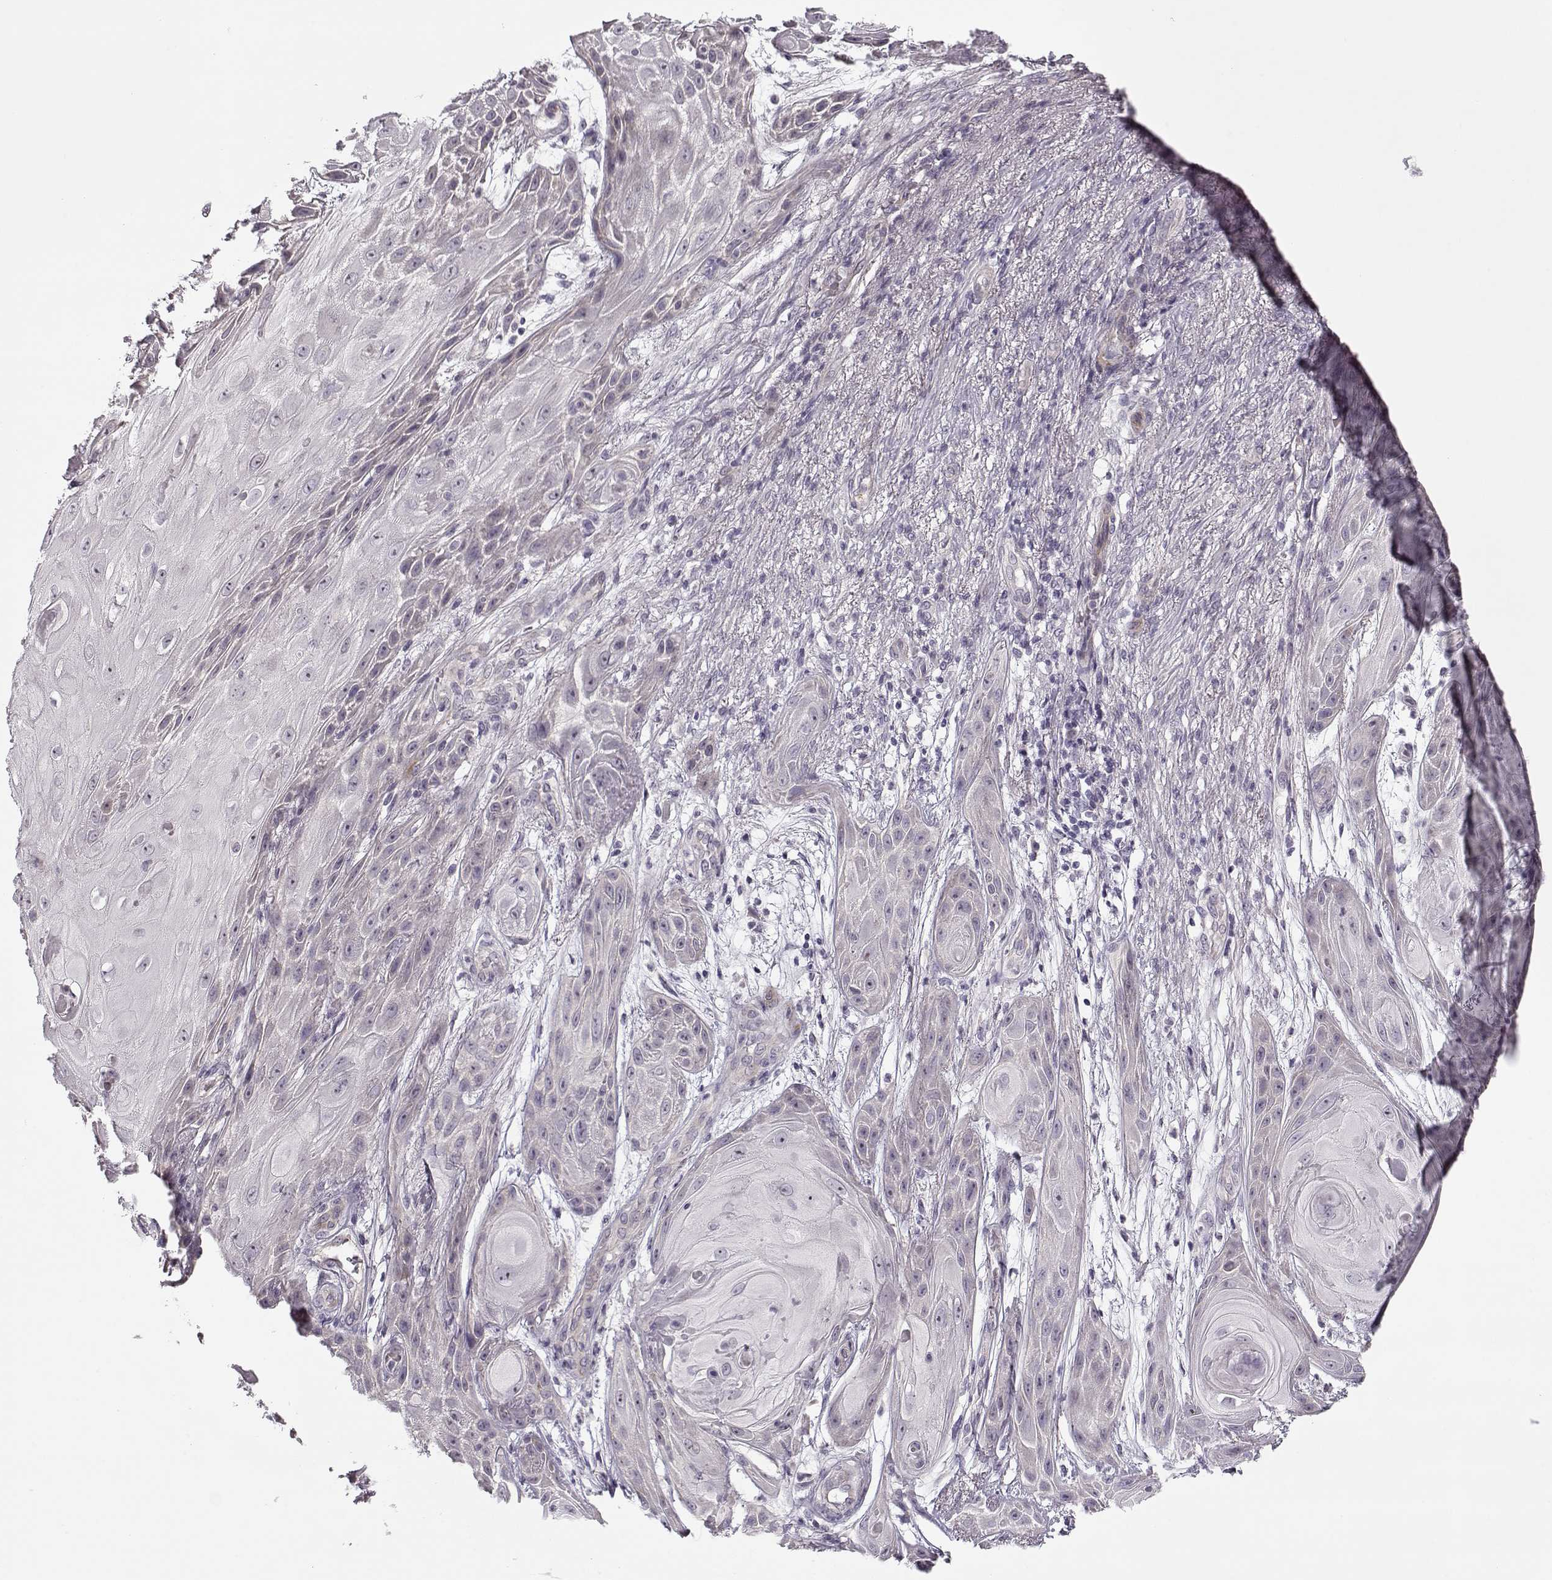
{"staining": {"intensity": "negative", "quantity": "none", "location": "none"}, "tissue": "skin cancer", "cell_type": "Tumor cells", "image_type": "cancer", "snomed": [{"axis": "morphology", "description": "Squamous cell carcinoma, NOS"}, {"axis": "topography", "description": "Skin"}], "caption": "This is an immunohistochemistry histopathology image of squamous cell carcinoma (skin). There is no expression in tumor cells.", "gene": "PNMT", "patient": {"sex": "male", "age": 62}}